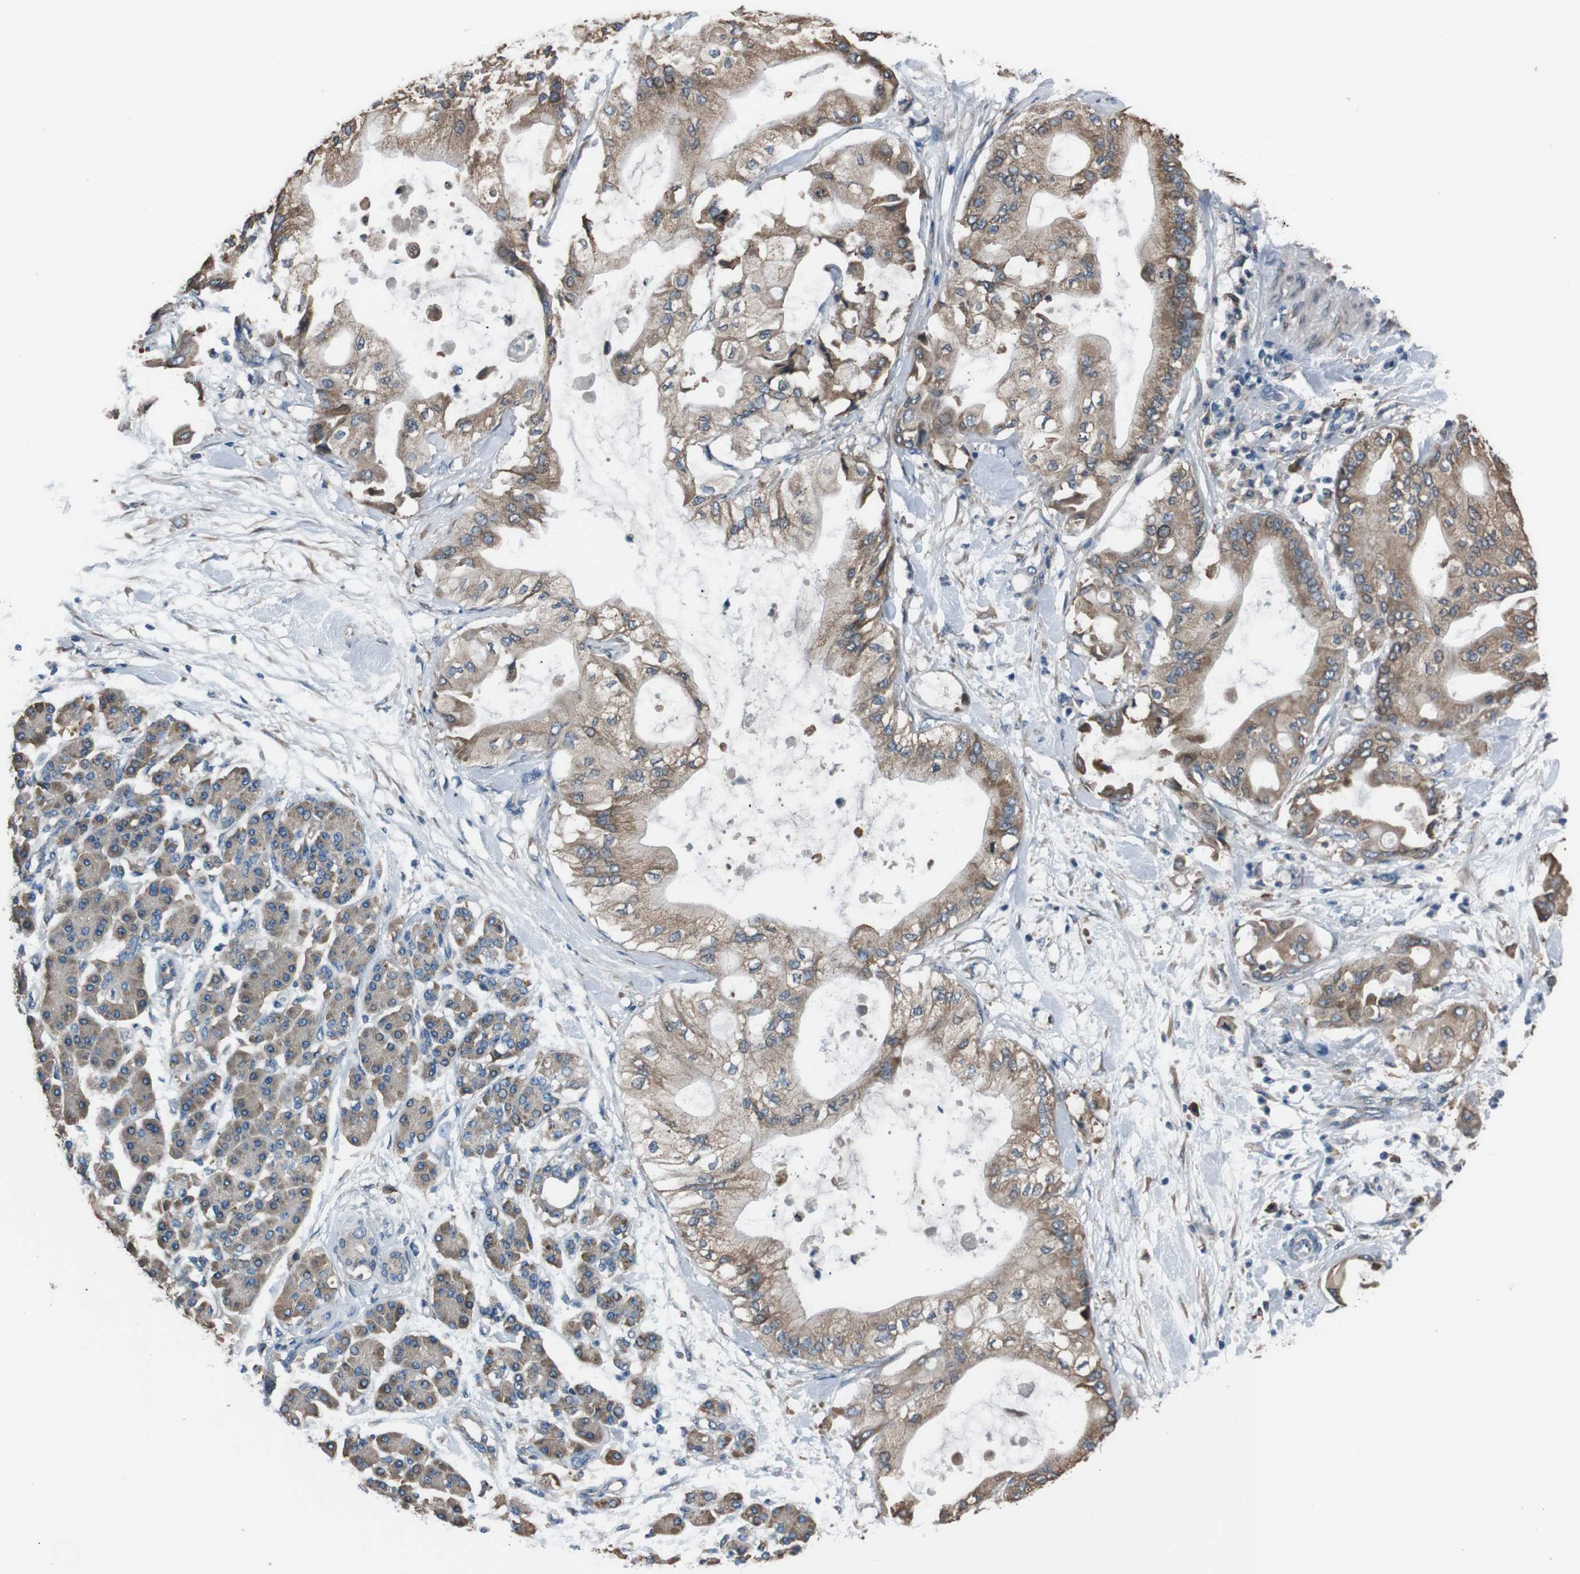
{"staining": {"intensity": "moderate", "quantity": ">75%", "location": "cytoplasmic/membranous"}, "tissue": "pancreatic cancer", "cell_type": "Tumor cells", "image_type": "cancer", "snomed": [{"axis": "morphology", "description": "Adenocarcinoma, NOS"}, {"axis": "morphology", "description": "Adenocarcinoma, metastatic, NOS"}, {"axis": "topography", "description": "Lymph node"}, {"axis": "topography", "description": "Pancreas"}, {"axis": "topography", "description": "Duodenum"}], "caption": "Human pancreatic metastatic adenocarcinoma stained with a protein marker displays moderate staining in tumor cells.", "gene": "SIGMAR1", "patient": {"sex": "female", "age": 64}}